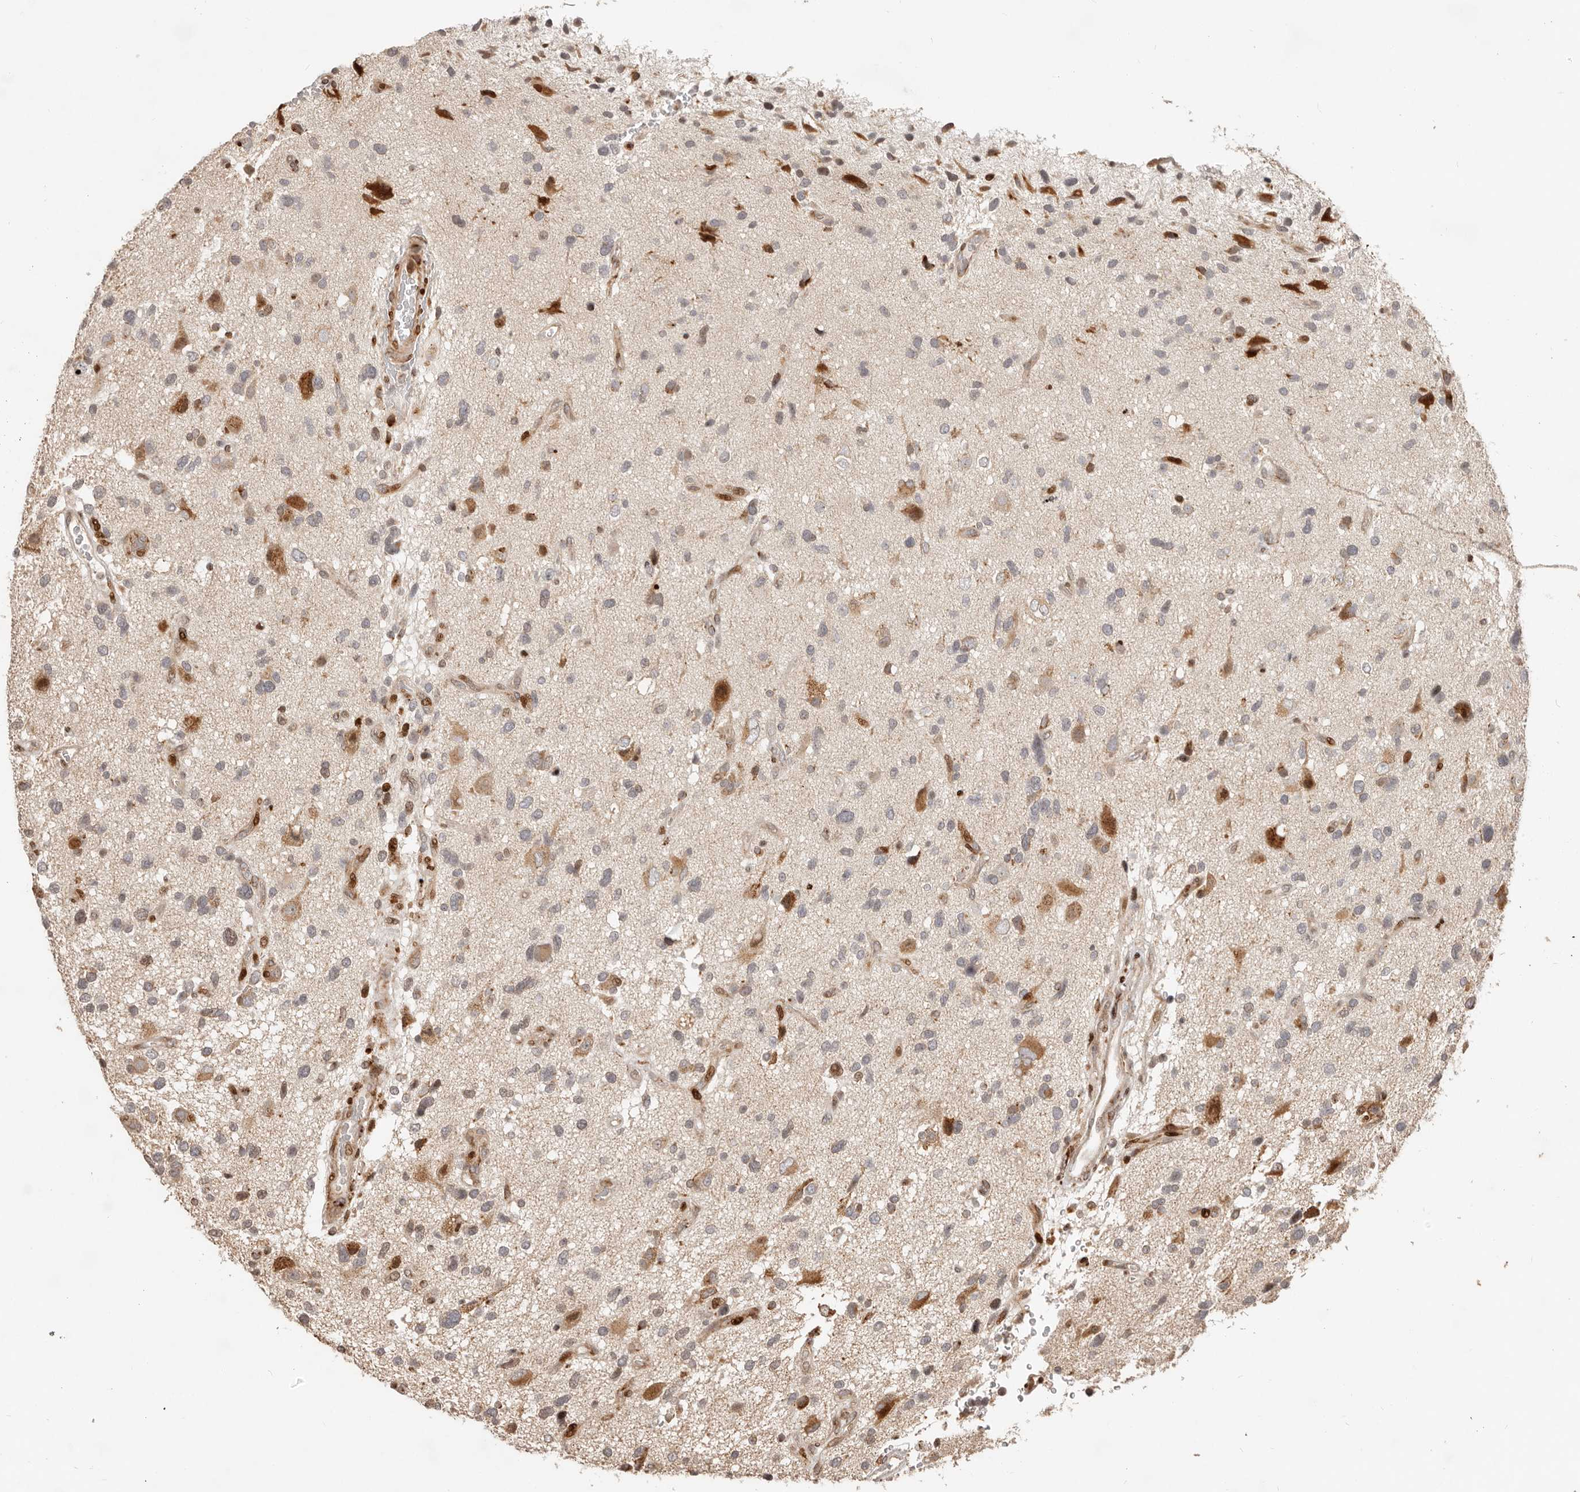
{"staining": {"intensity": "negative", "quantity": "none", "location": "none"}, "tissue": "glioma", "cell_type": "Tumor cells", "image_type": "cancer", "snomed": [{"axis": "morphology", "description": "Glioma, malignant, High grade"}, {"axis": "topography", "description": "Brain"}], "caption": "Immunohistochemical staining of human high-grade glioma (malignant) exhibits no significant expression in tumor cells.", "gene": "TRIM4", "patient": {"sex": "male", "age": 33}}